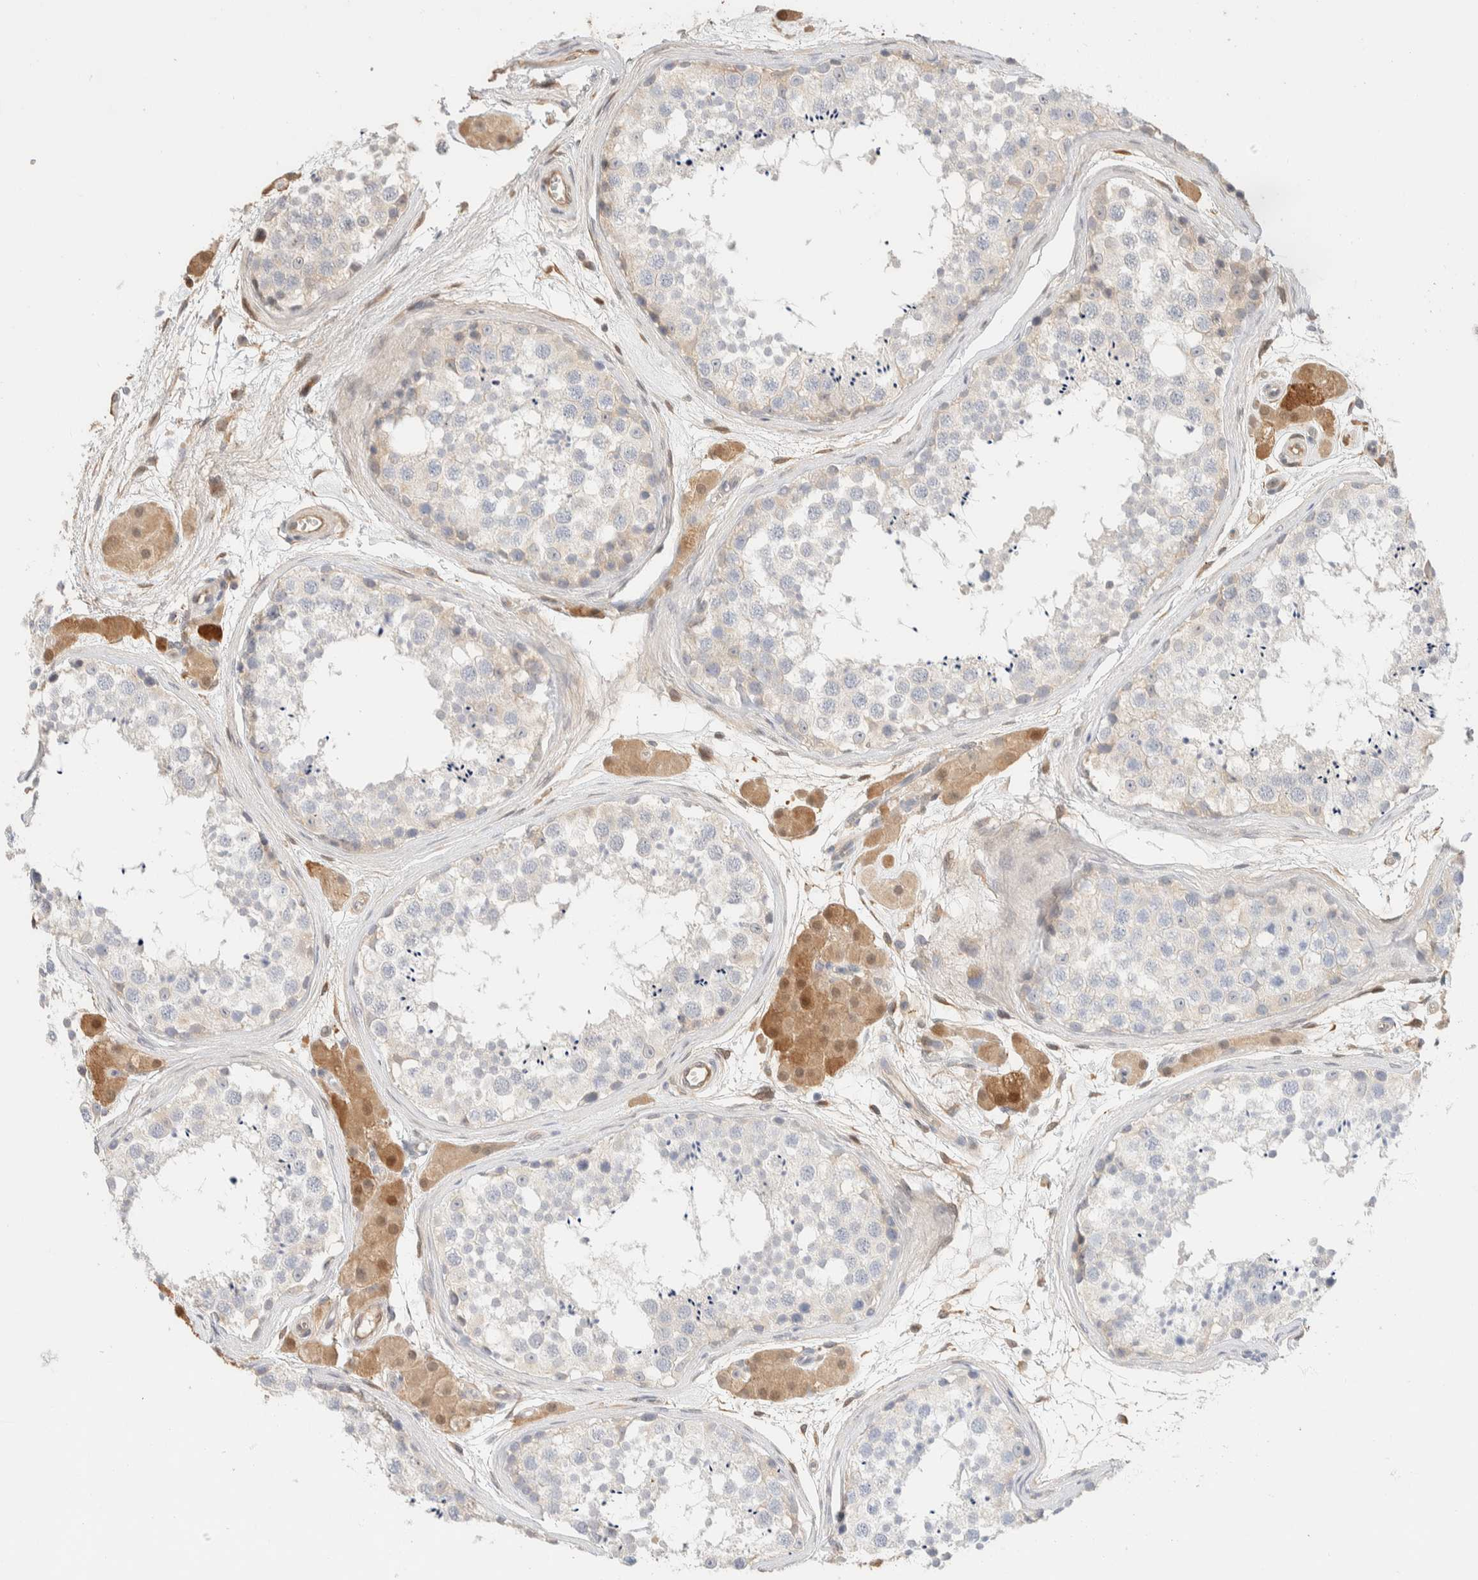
{"staining": {"intensity": "negative", "quantity": "none", "location": "none"}, "tissue": "testis", "cell_type": "Cells in seminiferous ducts", "image_type": "normal", "snomed": [{"axis": "morphology", "description": "Normal tissue, NOS"}, {"axis": "topography", "description": "Testis"}], "caption": "Human testis stained for a protein using IHC shows no positivity in cells in seminiferous ducts.", "gene": "SETD4", "patient": {"sex": "male", "age": 56}}